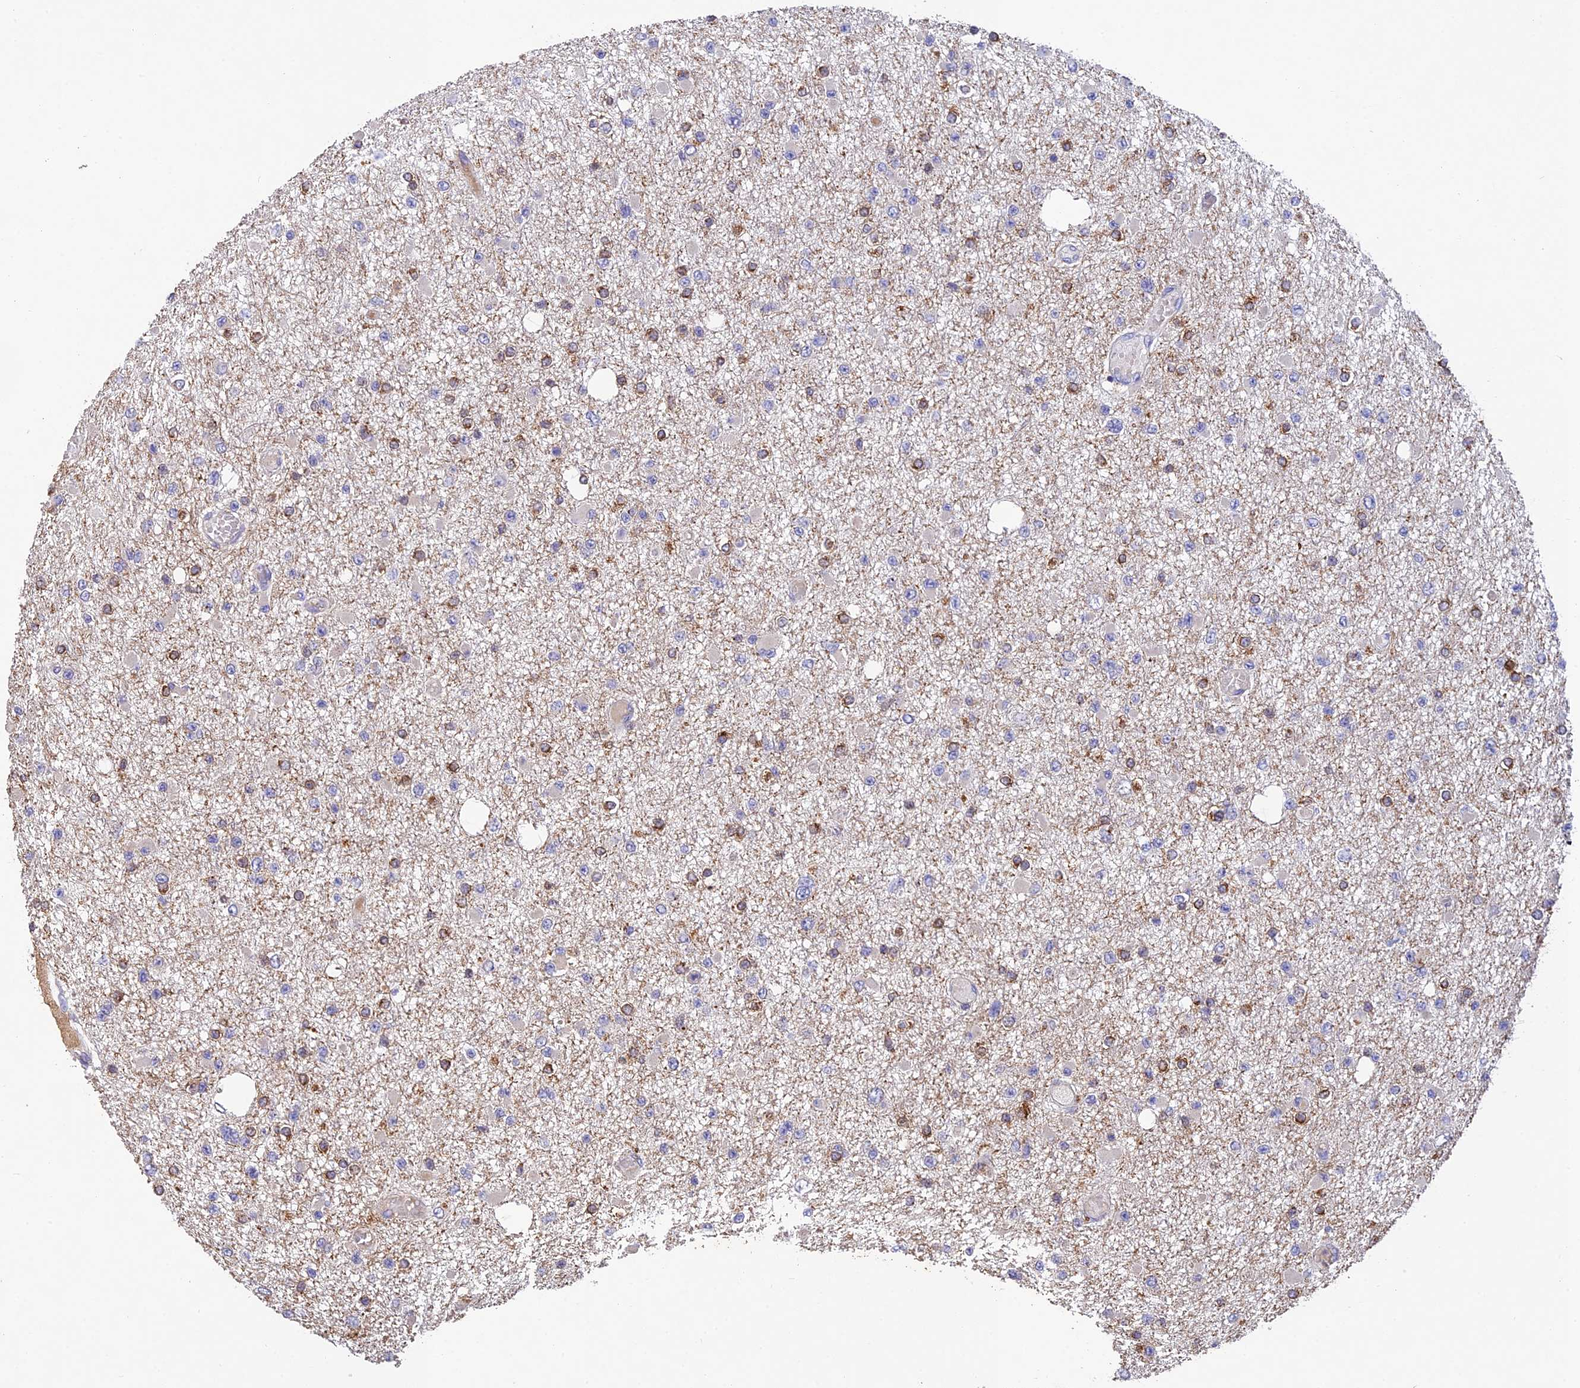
{"staining": {"intensity": "moderate", "quantity": "<25%", "location": "cytoplasmic/membranous"}, "tissue": "glioma", "cell_type": "Tumor cells", "image_type": "cancer", "snomed": [{"axis": "morphology", "description": "Glioma, malignant, Low grade"}, {"axis": "topography", "description": "Brain"}], "caption": "Human glioma stained for a protein (brown) exhibits moderate cytoplasmic/membranous positive expression in about <25% of tumor cells.", "gene": "DENND5B", "patient": {"sex": "female", "age": 22}}